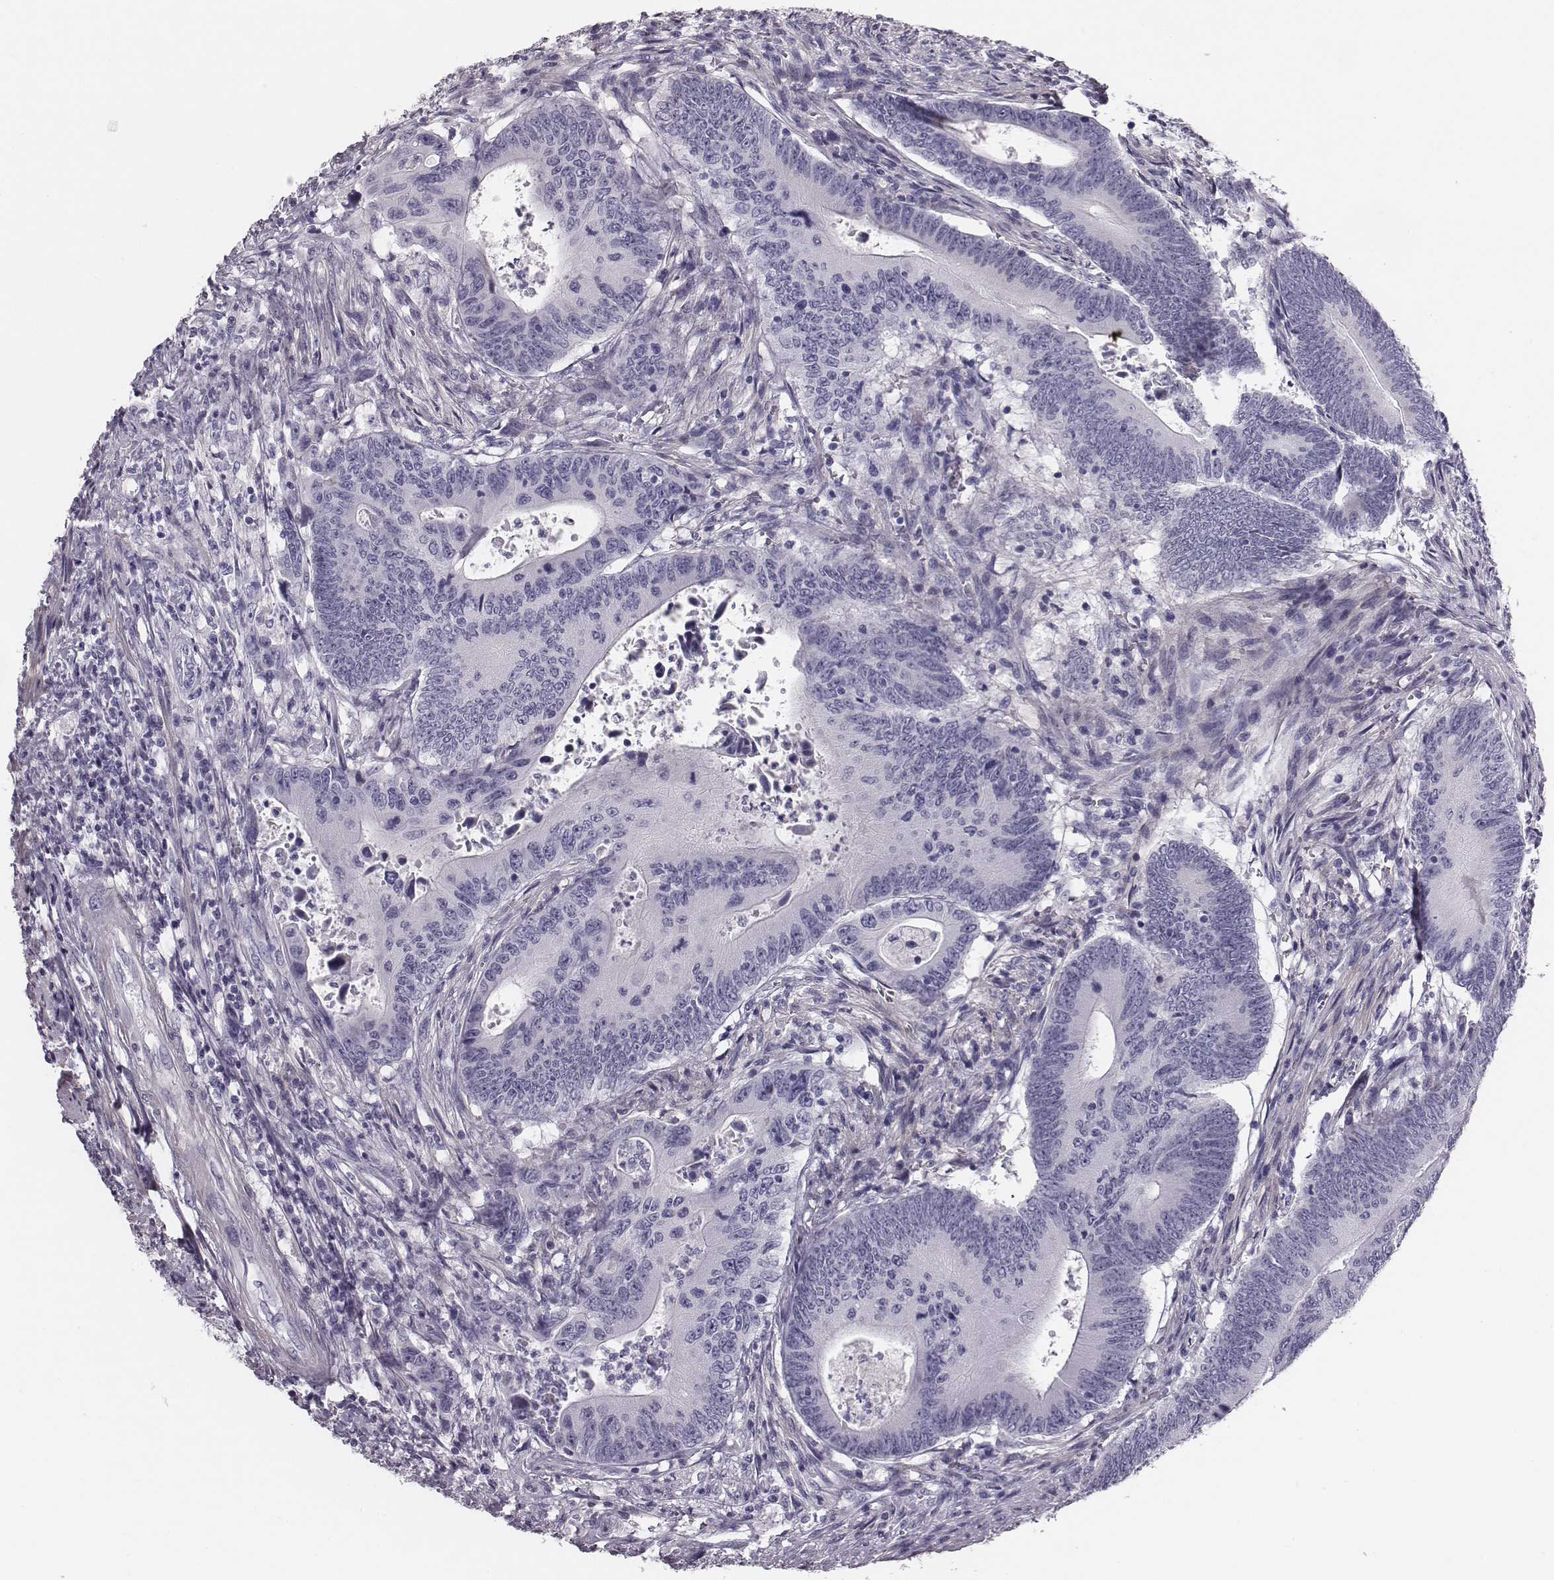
{"staining": {"intensity": "negative", "quantity": "none", "location": "none"}, "tissue": "colorectal cancer", "cell_type": "Tumor cells", "image_type": "cancer", "snomed": [{"axis": "morphology", "description": "Adenocarcinoma, NOS"}, {"axis": "topography", "description": "Colon"}], "caption": "Protein analysis of adenocarcinoma (colorectal) exhibits no significant positivity in tumor cells. The staining was performed using DAB (3,3'-diaminobenzidine) to visualize the protein expression in brown, while the nuclei were stained in blue with hematoxylin (Magnification: 20x).", "gene": "CRISP1", "patient": {"sex": "female", "age": 90}}